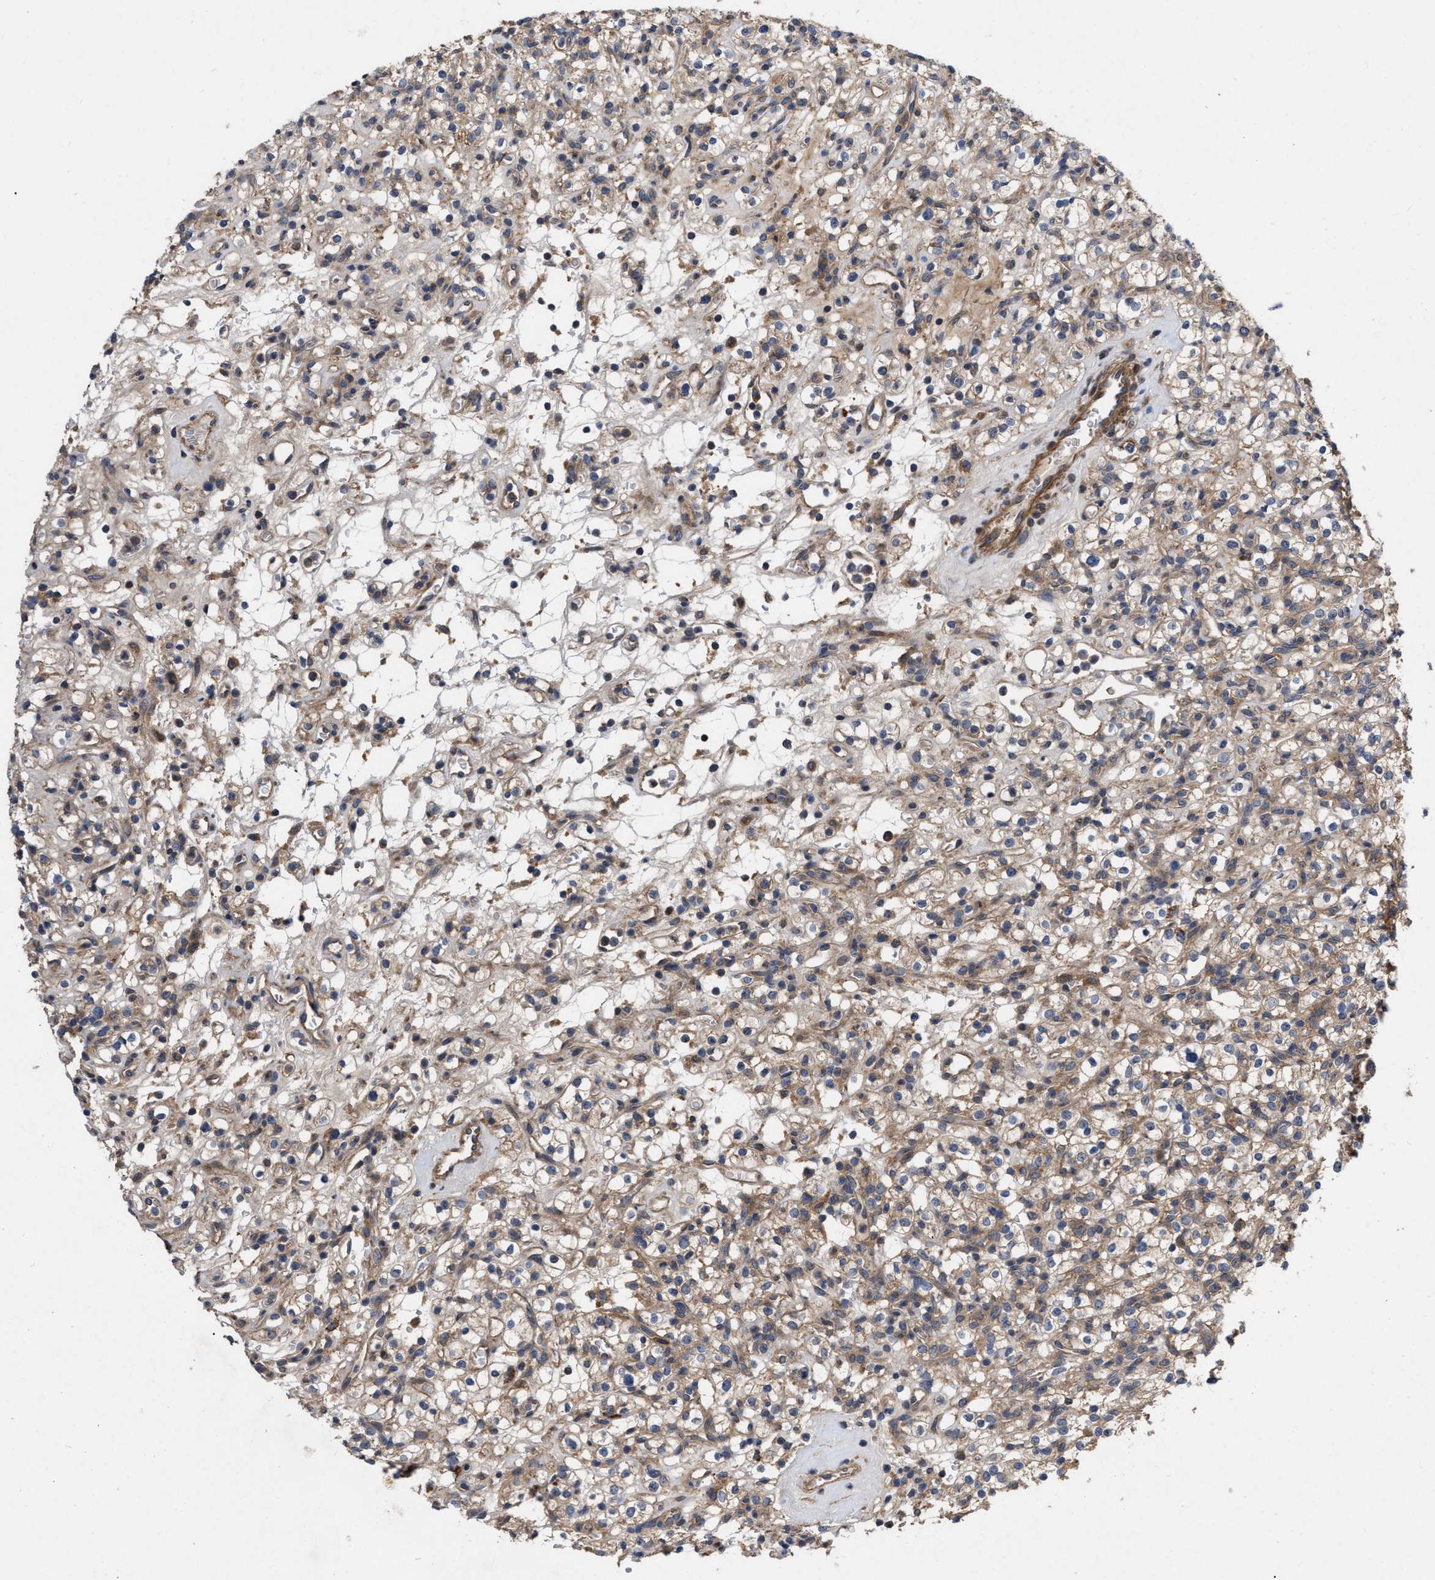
{"staining": {"intensity": "weak", "quantity": ">75%", "location": "cytoplasmic/membranous"}, "tissue": "renal cancer", "cell_type": "Tumor cells", "image_type": "cancer", "snomed": [{"axis": "morphology", "description": "Normal tissue, NOS"}, {"axis": "morphology", "description": "Adenocarcinoma, NOS"}, {"axis": "topography", "description": "Kidney"}], "caption": "An image of human renal cancer stained for a protein exhibits weak cytoplasmic/membranous brown staining in tumor cells.", "gene": "CDKN2C", "patient": {"sex": "female", "age": 72}}